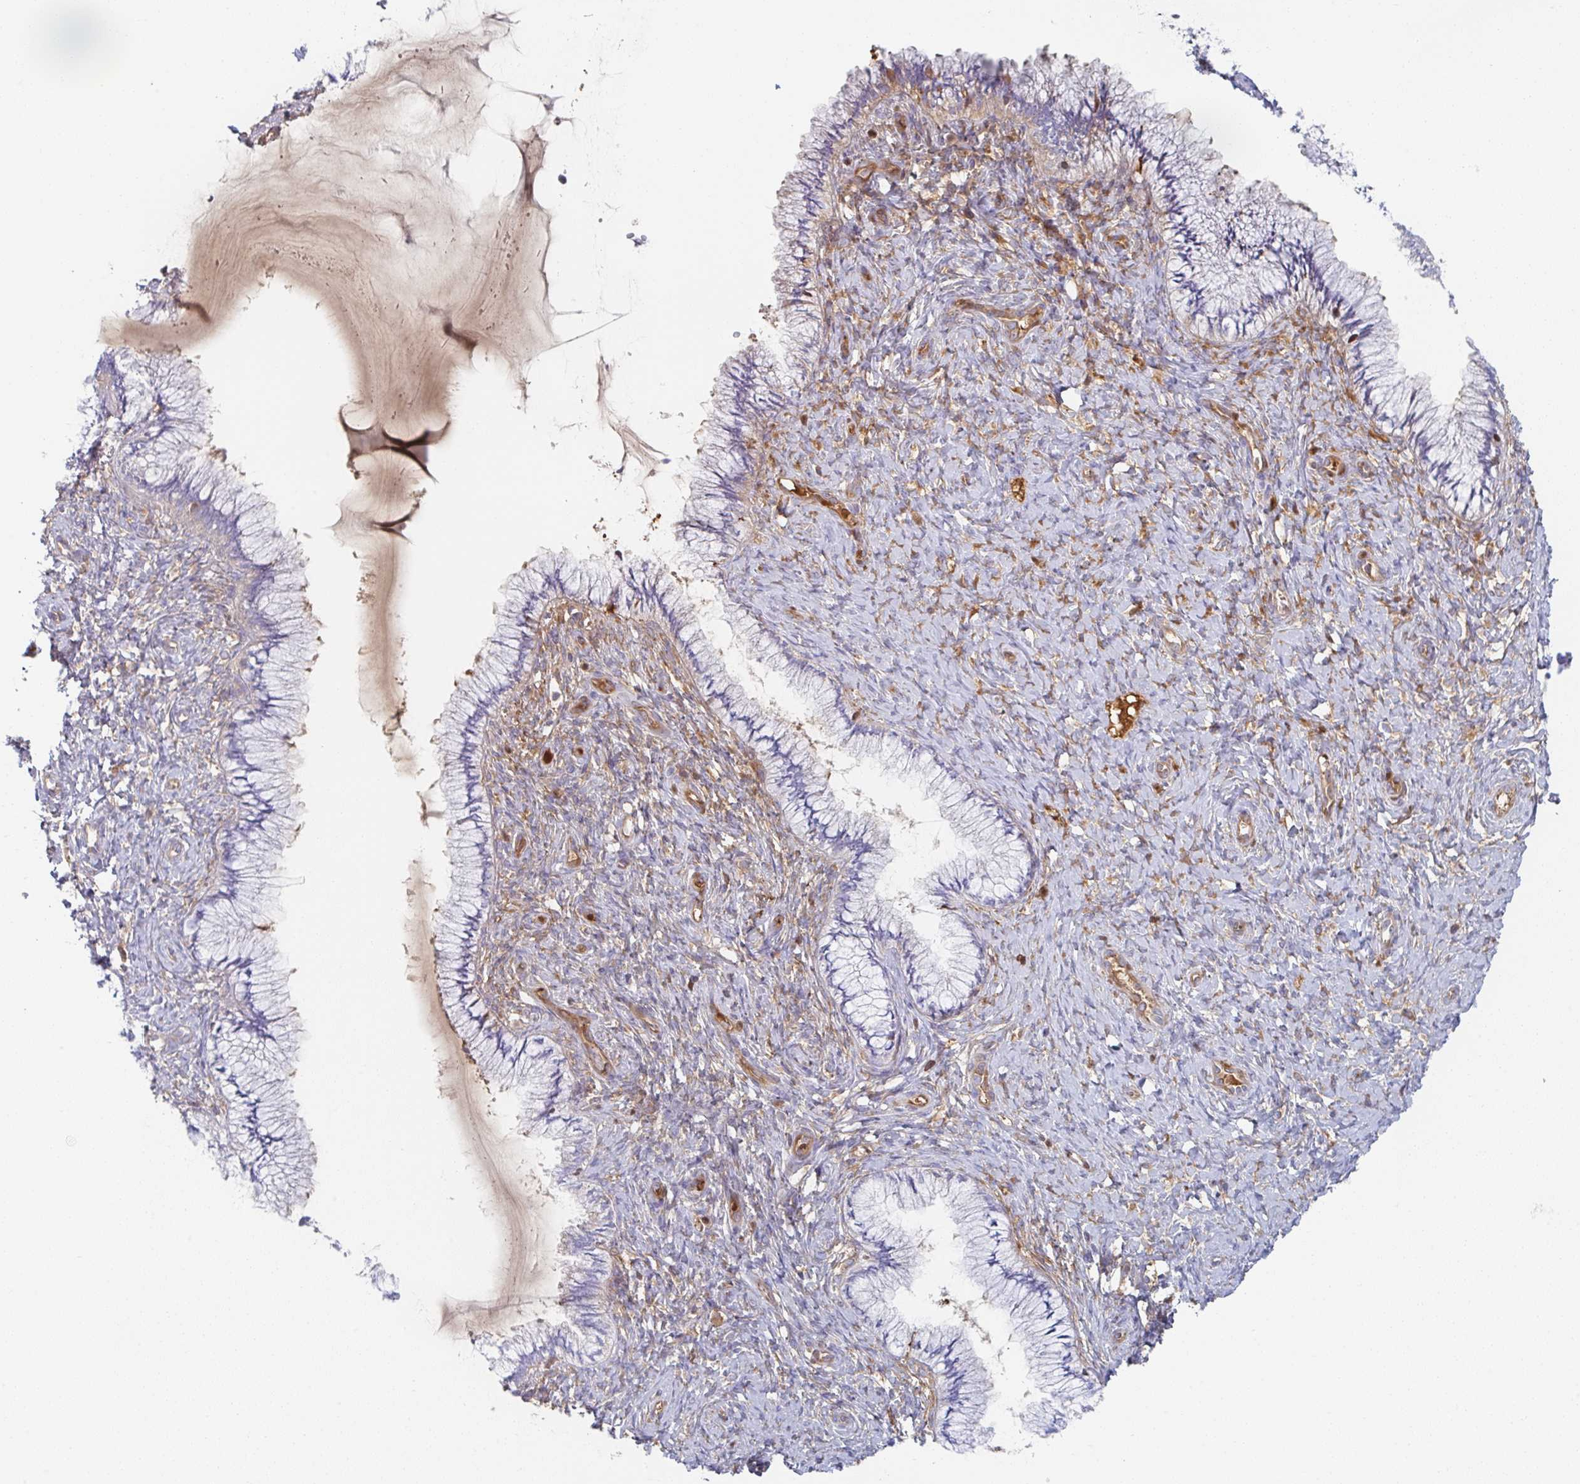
{"staining": {"intensity": "negative", "quantity": "none", "location": "none"}, "tissue": "cervix", "cell_type": "Glandular cells", "image_type": "normal", "snomed": [{"axis": "morphology", "description": "Normal tissue, NOS"}, {"axis": "topography", "description": "Cervix"}], "caption": "IHC of normal human cervix displays no positivity in glandular cells. (DAB IHC visualized using brightfield microscopy, high magnification).", "gene": "AMPD2", "patient": {"sex": "female", "age": 37}}